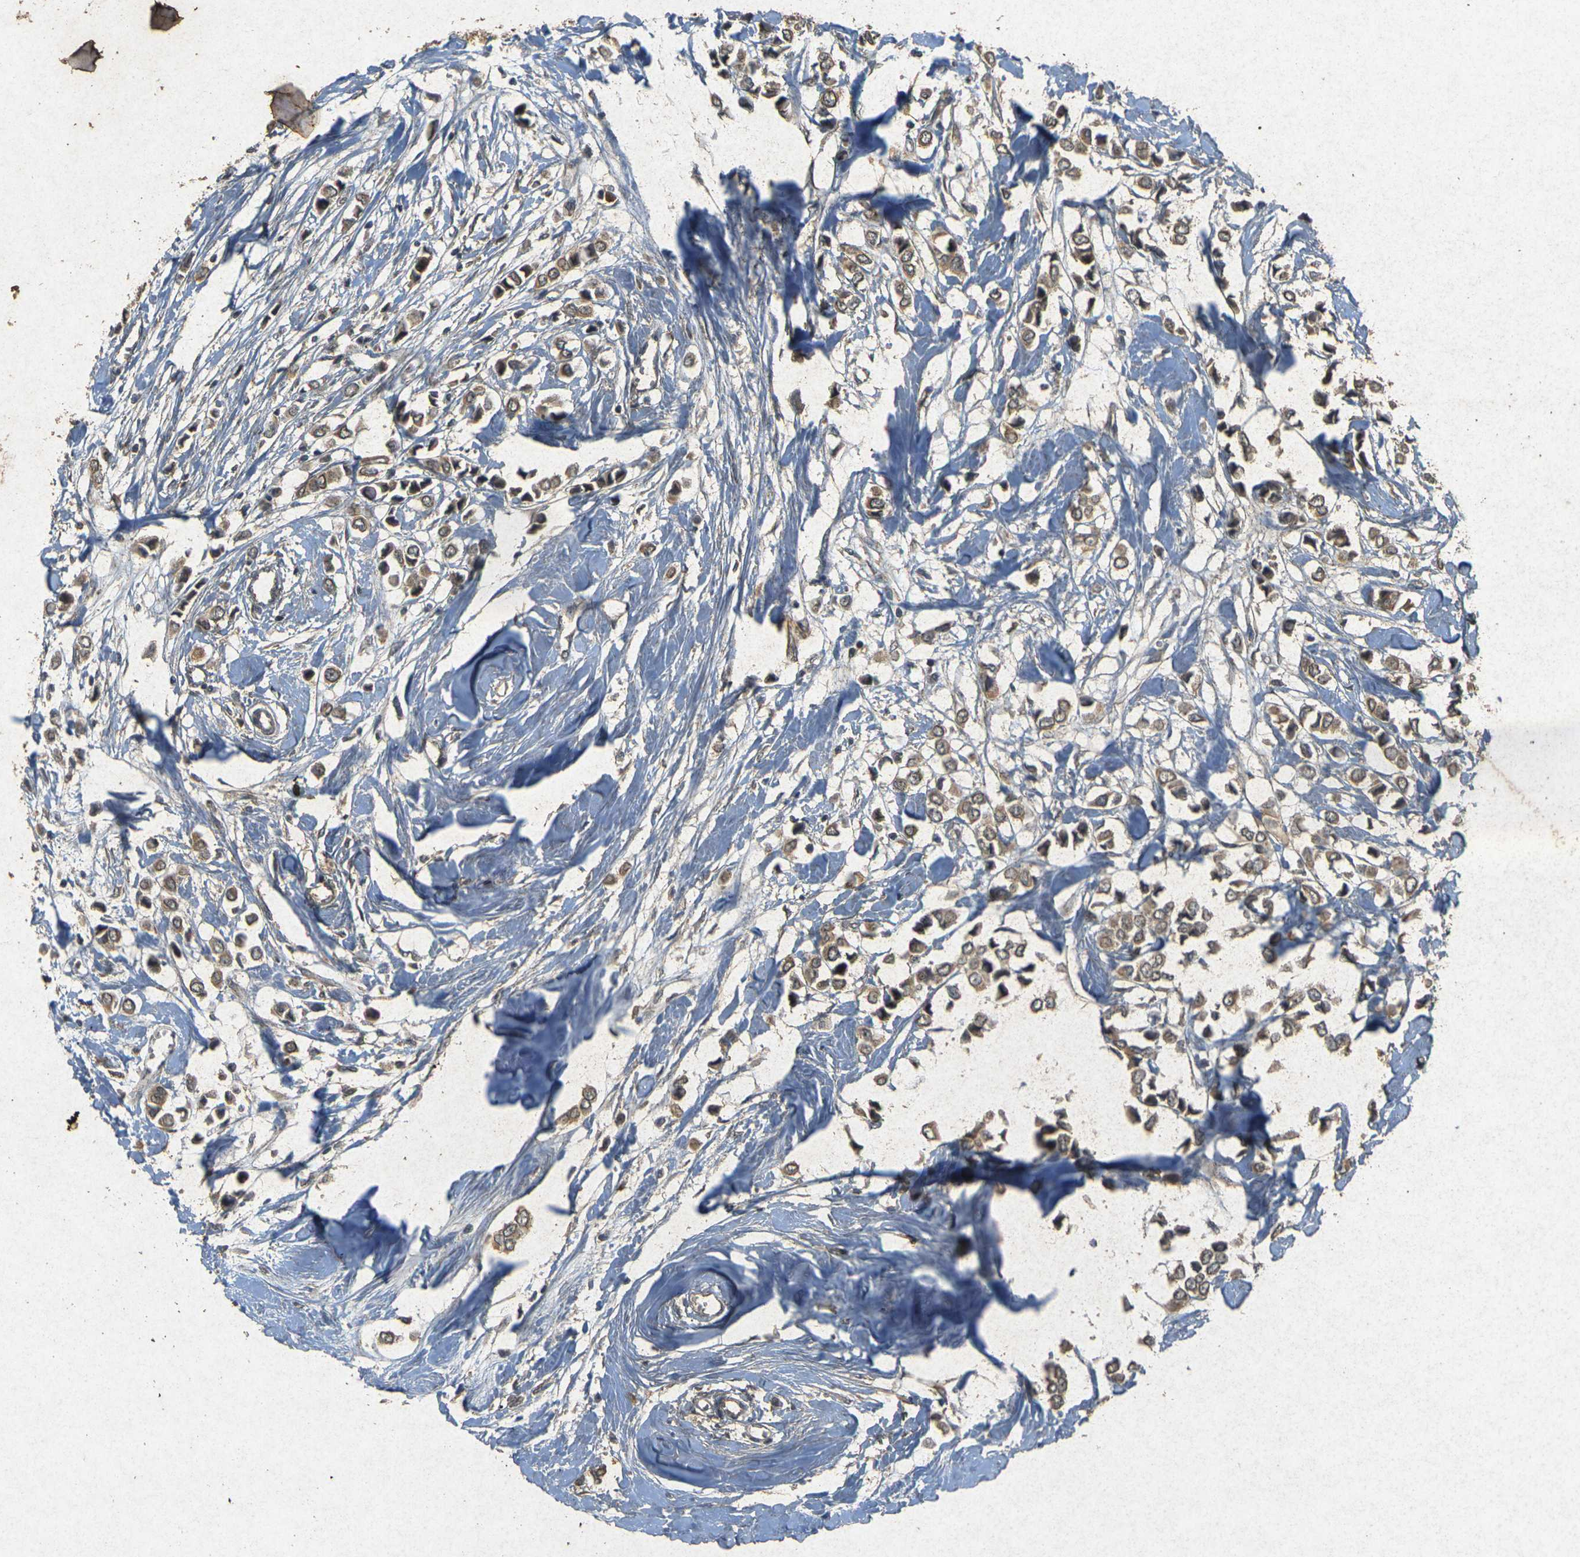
{"staining": {"intensity": "weak", "quantity": ">75%", "location": "cytoplasmic/membranous"}, "tissue": "breast cancer", "cell_type": "Tumor cells", "image_type": "cancer", "snomed": [{"axis": "morphology", "description": "Lobular carcinoma"}, {"axis": "topography", "description": "Breast"}], "caption": "This photomicrograph shows immunohistochemistry staining of human breast cancer (lobular carcinoma), with low weak cytoplasmic/membranous expression in approximately >75% of tumor cells.", "gene": "ERN1", "patient": {"sex": "female", "age": 51}}